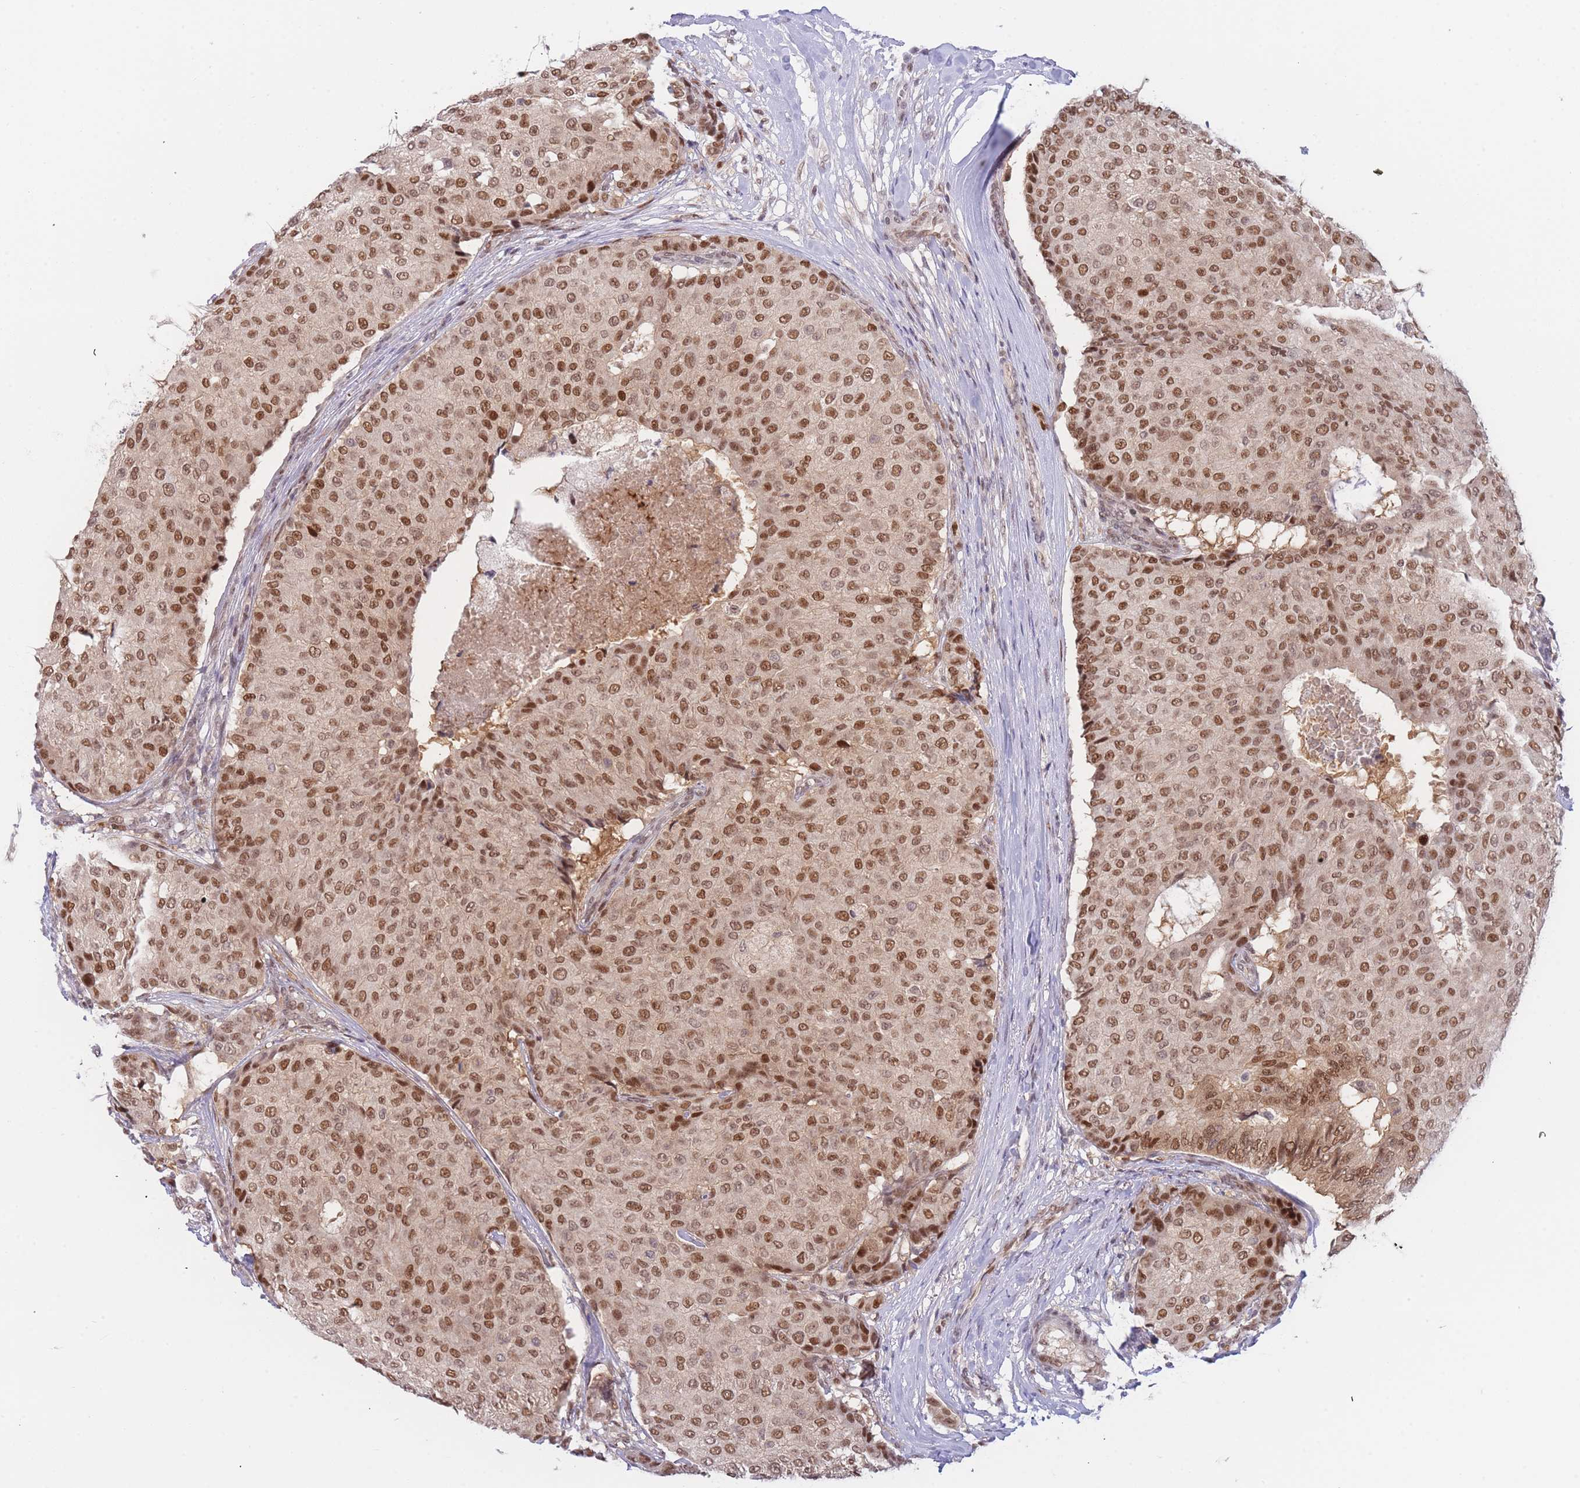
{"staining": {"intensity": "moderate", "quantity": ">75%", "location": "nuclear"}, "tissue": "breast cancer", "cell_type": "Tumor cells", "image_type": "cancer", "snomed": [{"axis": "morphology", "description": "Duct carcinoma"}, {"axis": "topography", "description": "Breast"}], "caption": "Immunohistochemistry staining of breast cancer, which demonstrates medium levels of moderate nuclear positivity in about >75% of tumor cells indicating moderate nuclear protein positivity. The staining was performed using DAB (3,3'-diaminobenzidine) (brown) for protein detection and nuclei were counterstained in hematoxylin (blue).", "gene": "DEAF1", "patient": {"sex": "female", "age": 75}}